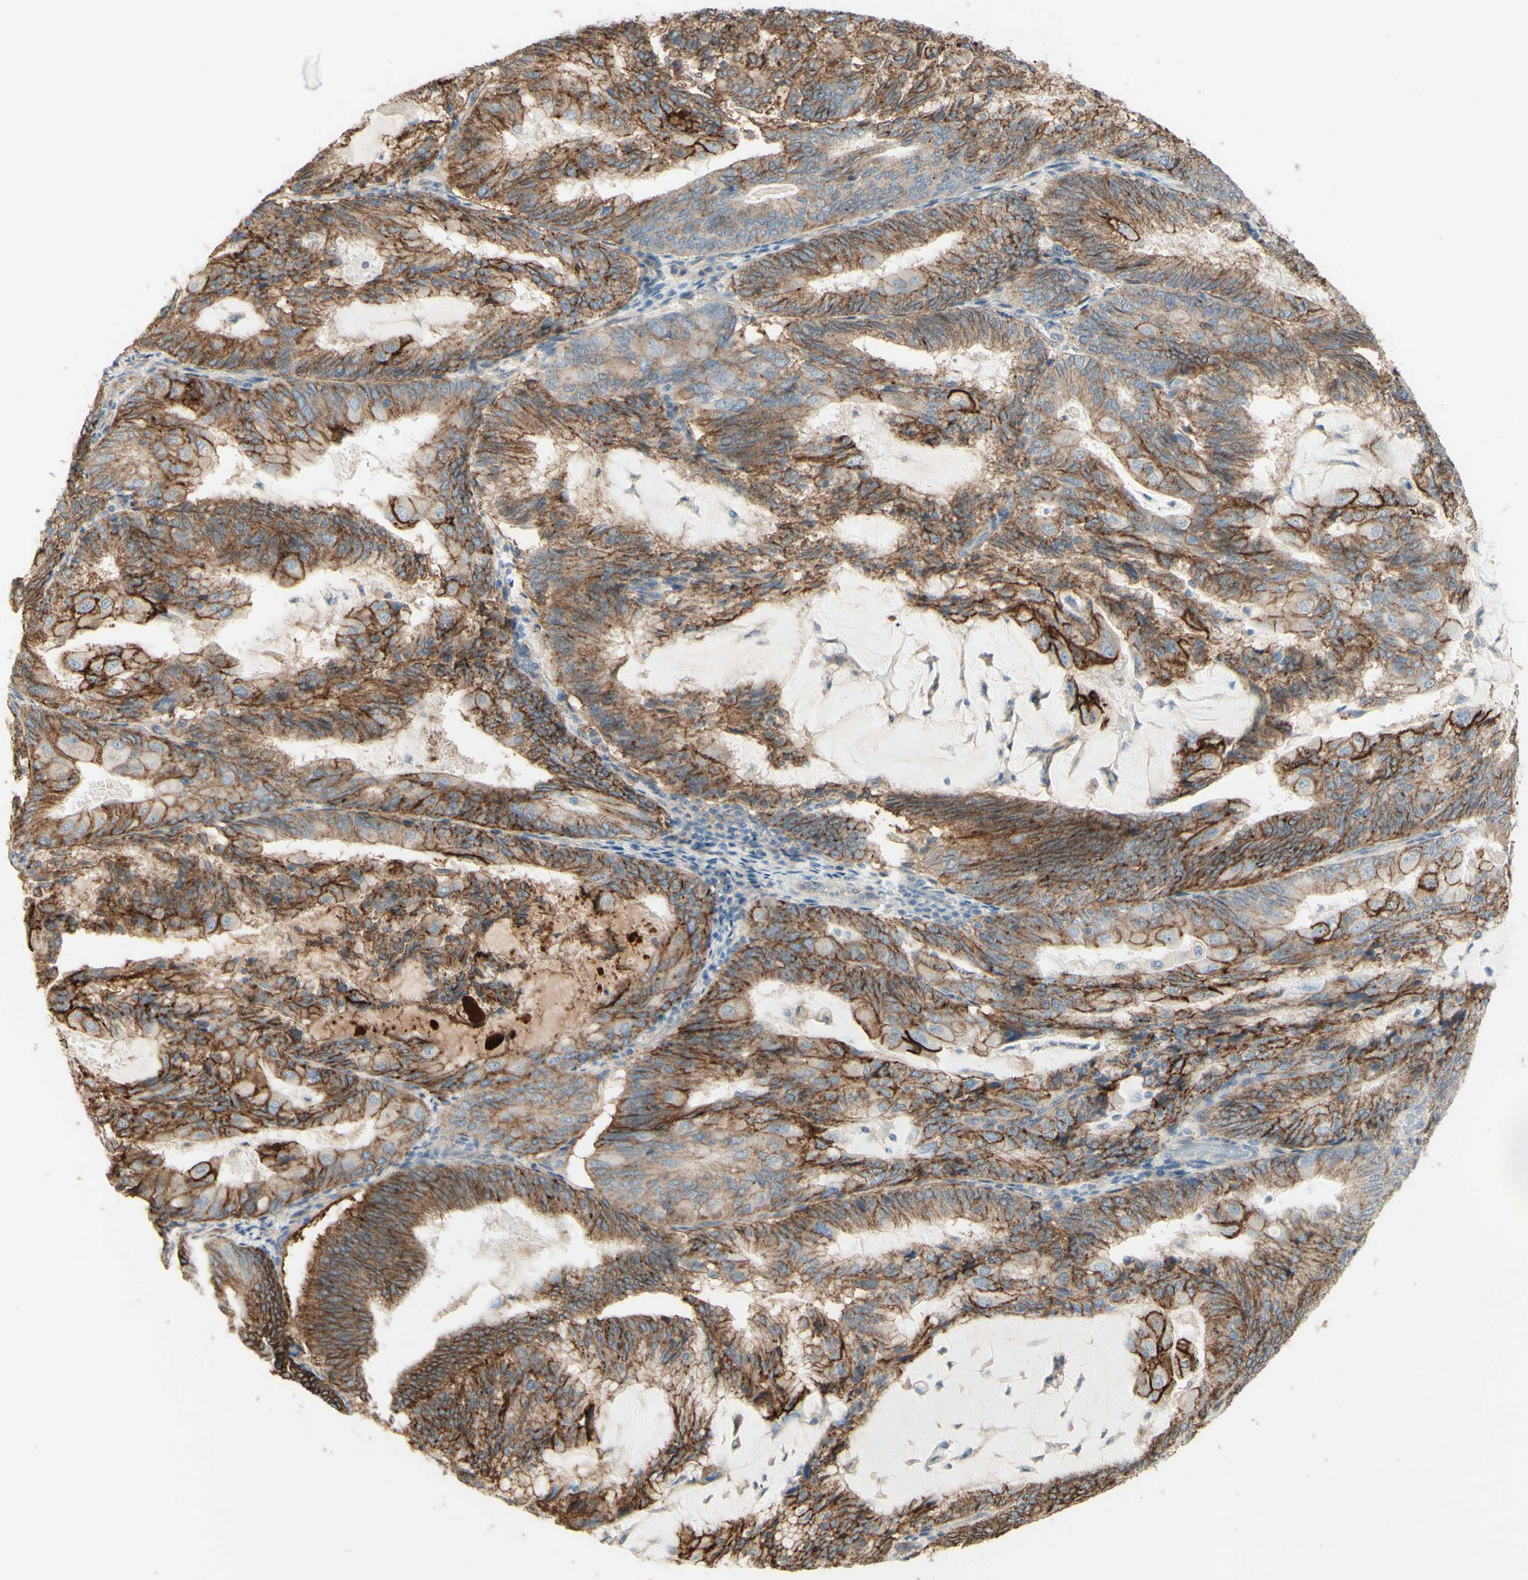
{"staining": {"intensity": "moderate", "quantity": ">75%", "location": "cytoplasmic/membranous"}, "tissue": "endometrial cancer", "cell_type": "Tumor cells", "image_type": "cancer", "snomed": [{"axis": "morphology", "description": "Adenocarcinoma, NOS"}, {"axis": "topography", "description": "Endometrium"}], "caption": "The micrograph demonstrates a brown stain indicating the presence of a protein in the cytoplasmic/membranous of tumor cells in endometrial cancer (adenocarcinoma).", "gene": "RNF149", "patient": {"sex": "female", "age": 81}}